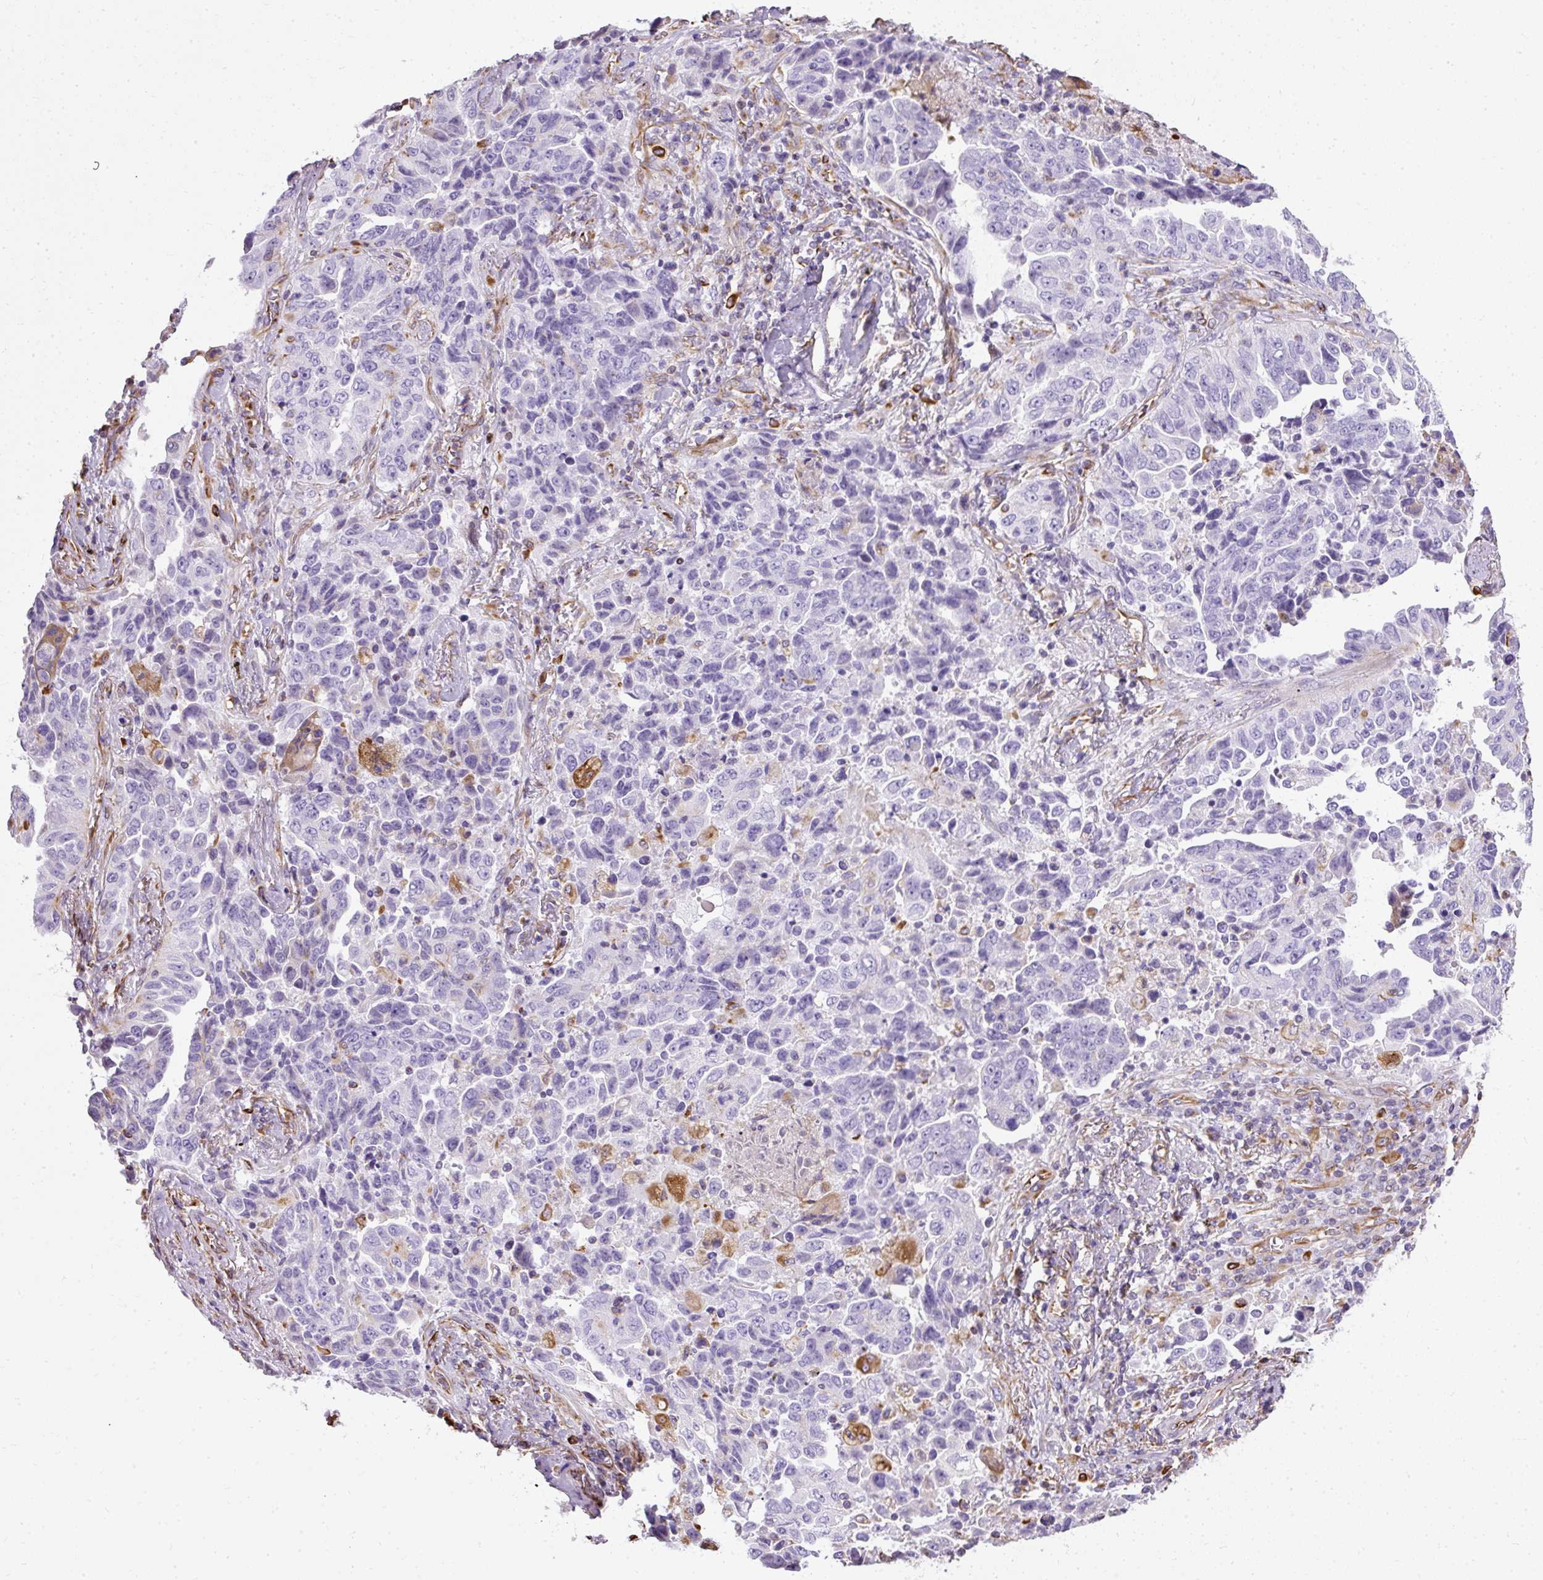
{"staining": {"intensity": "negative", "quantity": "none", "location": "none"}, "tissue": "lung cancer", "cell_type": "Tumor cells", "image_type": "cancer", "snomed": [{"axis": "morphology", "description": "Adenocarcinoma, NOS"}, {"axis": "topography", "description": "Lung"}], "caption": "Immunohistochemistry of human adenocarcinoma (lung) reveals no positivity in tumor cells.", "gene": "PLS1", "patient": {"sex": "female", "age": 51}}